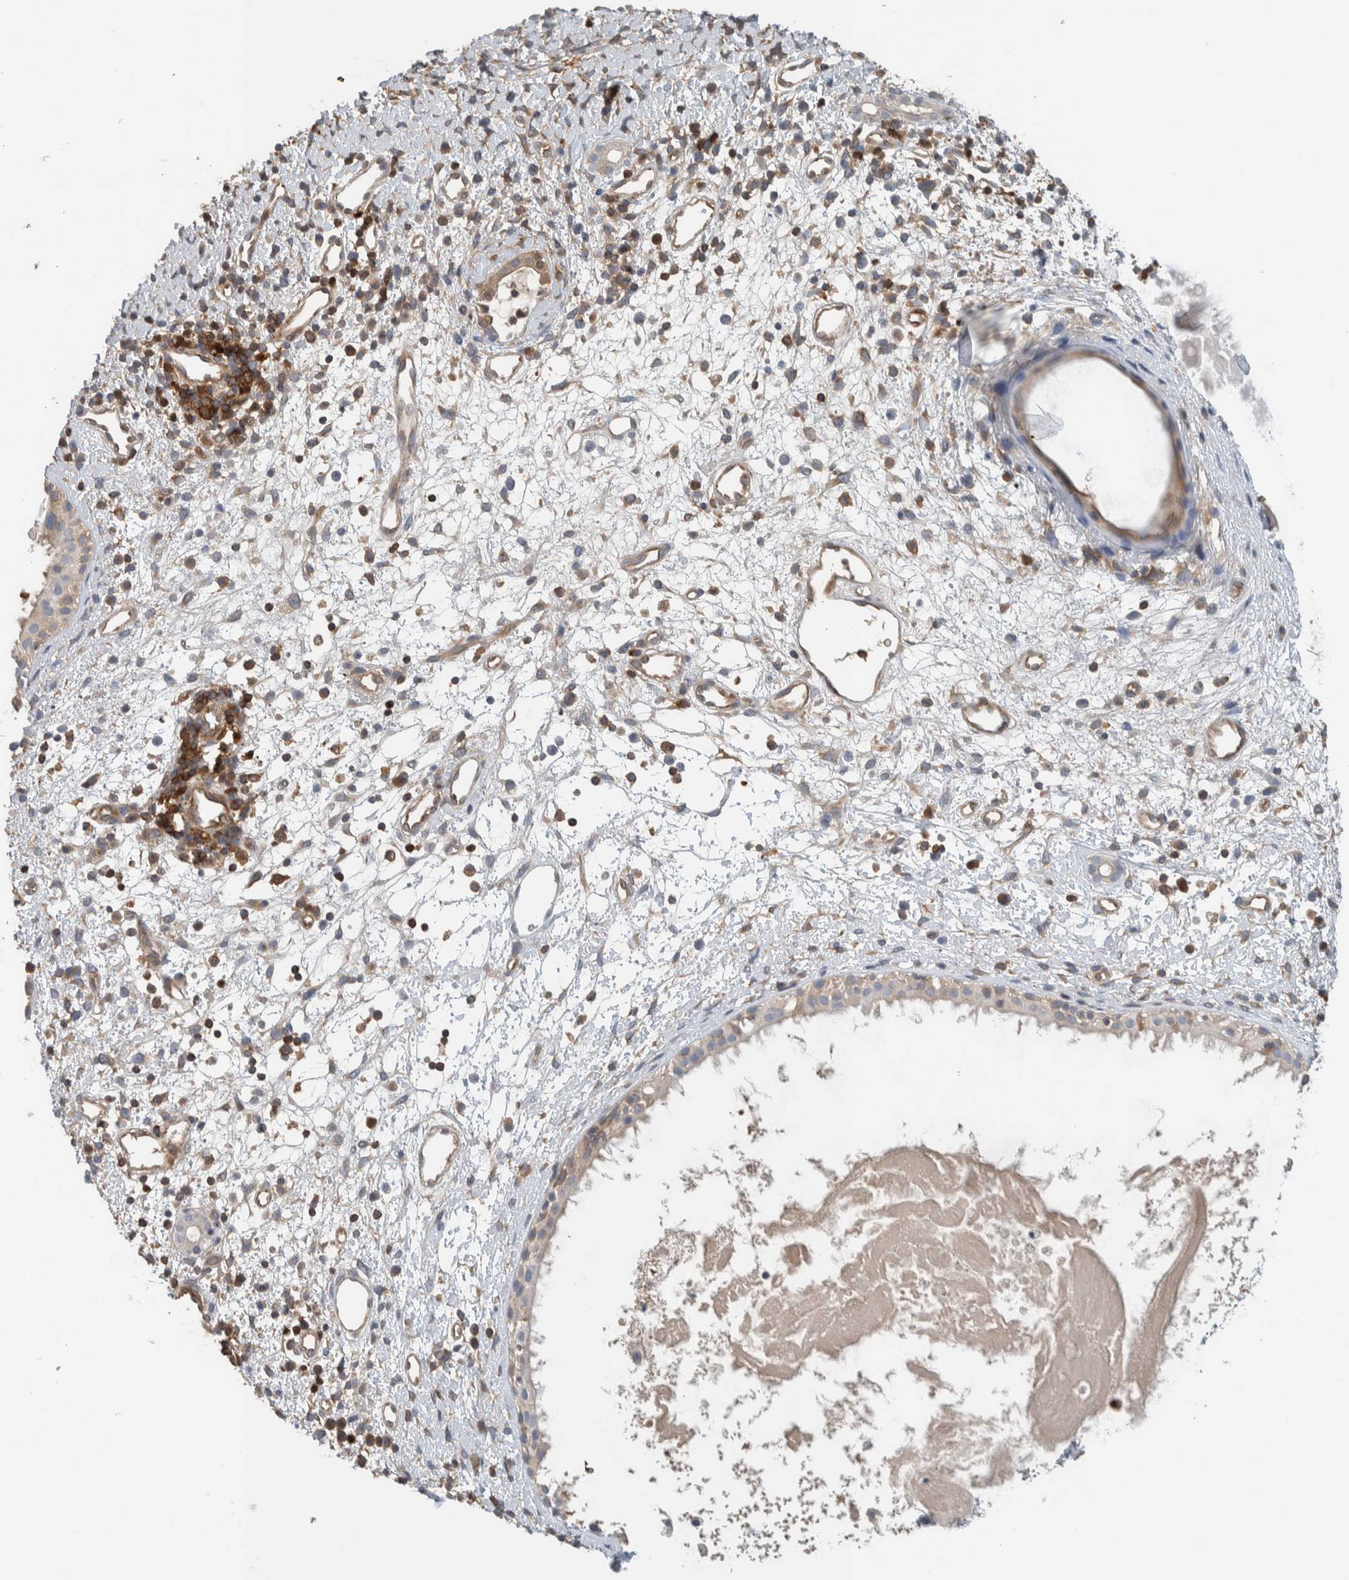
{"staining": {"intensity": "weak", "quantity": "<25%", "location": "cytoplasmic/membranous"}, "tissue": "nasopharynx", "cell_type": "Respiratory epithelial cells", "image_type": "normal", "snomed": [{"axis": "morphology", "description": "Normal tissue, NOS"}, {"axis": "topography", "description": "Nasopharynx"}], "caption": "The immunohistochemistry (IHC) micrograph has no significant positivity in respiratory epithelial cells of nasopharynx.", "gene": "NFKB2", "patient": {"sex": "male", "age": 22}}